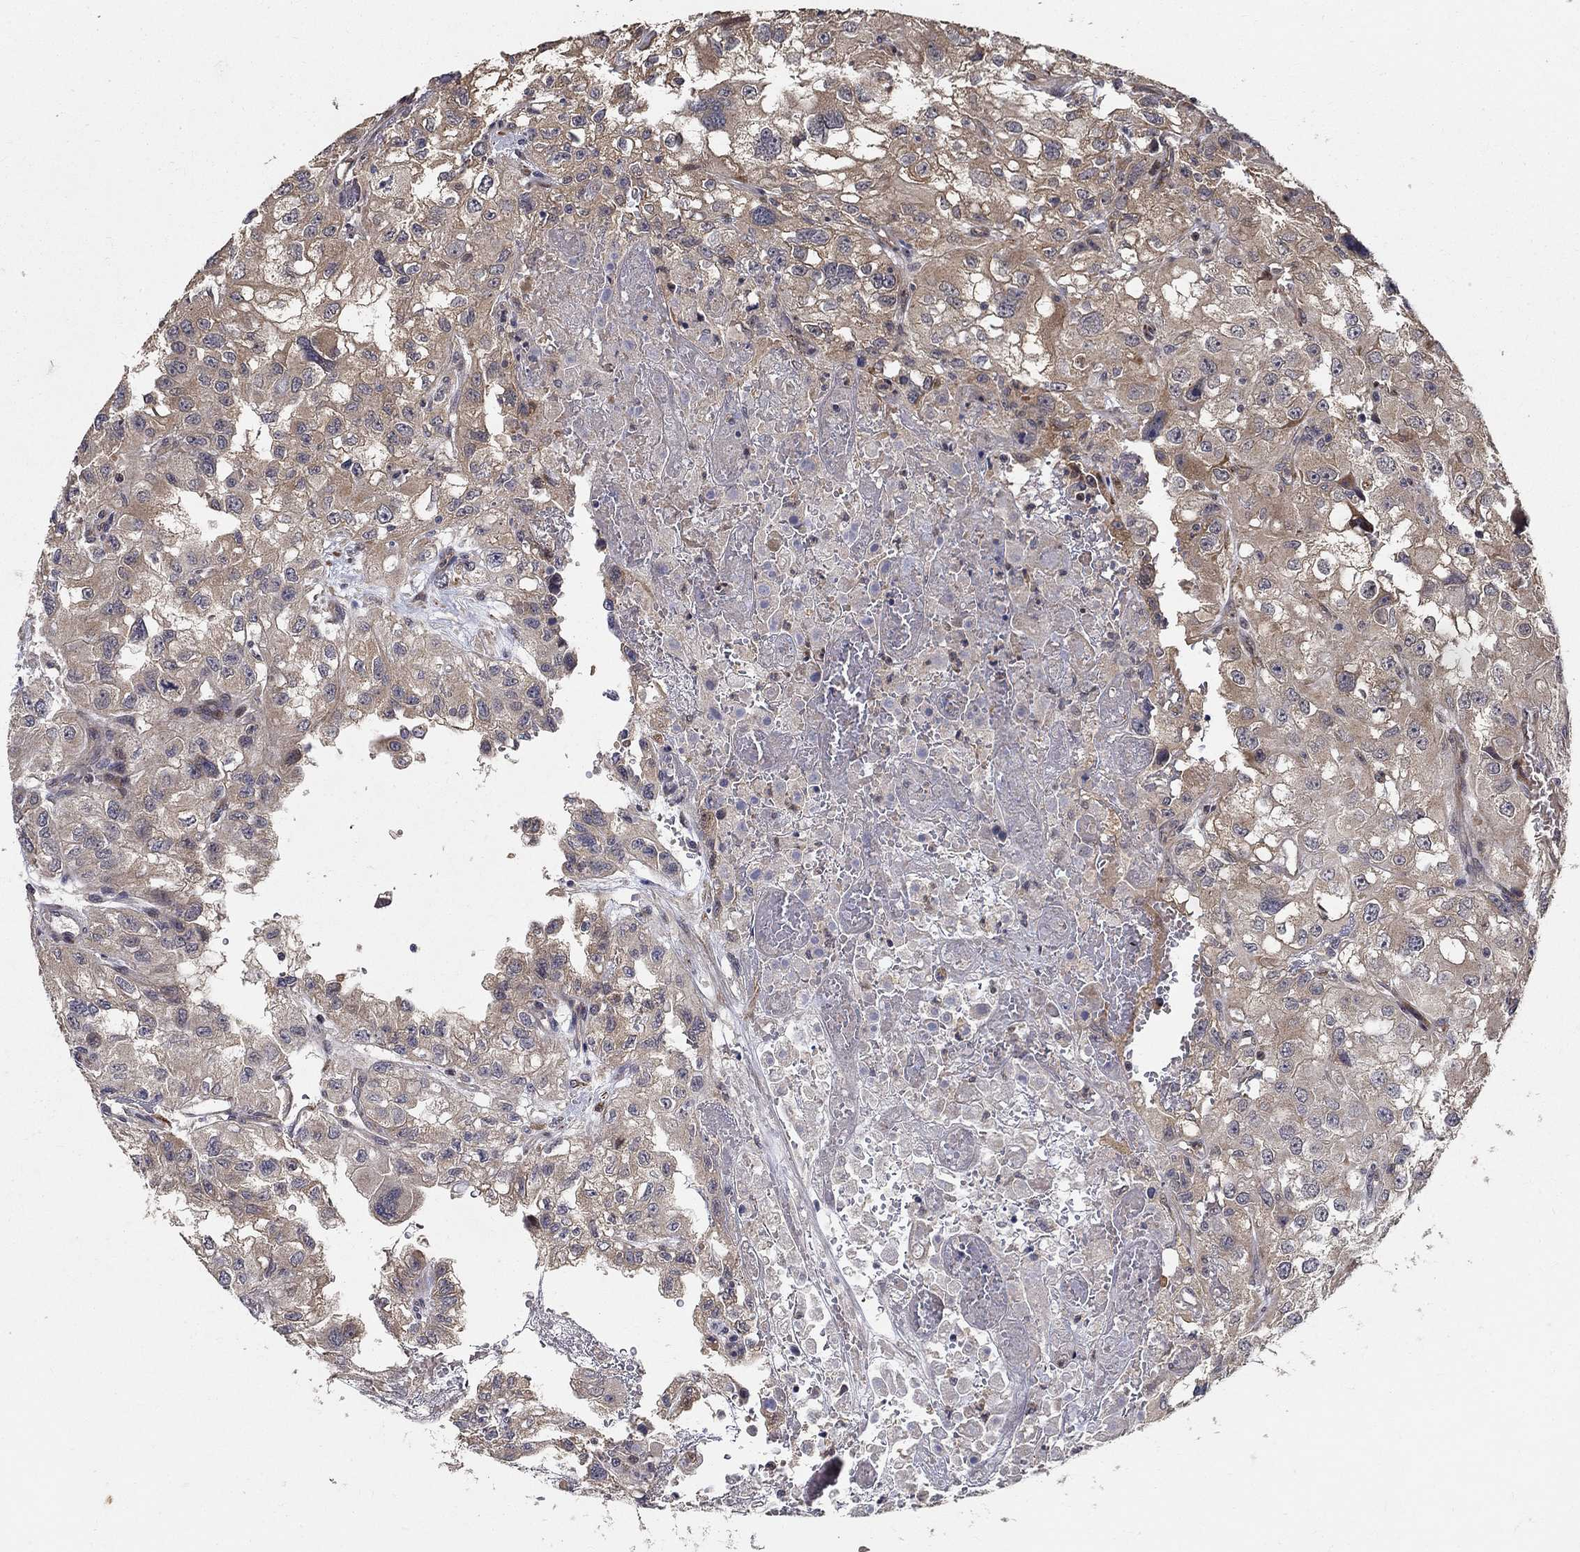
{"staining": {"intensity": "moderate", "quantity": "<25%", "location": "cytoplasmic/membranous"}, "tissue": "renal cancer", "cell_type": "Tumor cells", "image_type": "cancer", "snomed": [{"axis": "morphology", "description": "Adenocarcinoma, NOS"}, {"axis": "topography", "description": "Kidney"}], "caption": "Human renal adenocarcinoma stained with a brown dye displays moderate cytoplasmic/membranous positive positivity in about <25% of tumor cells.", "gene": "ZNF594", "patient": {"sex": "male", "age": 64}}